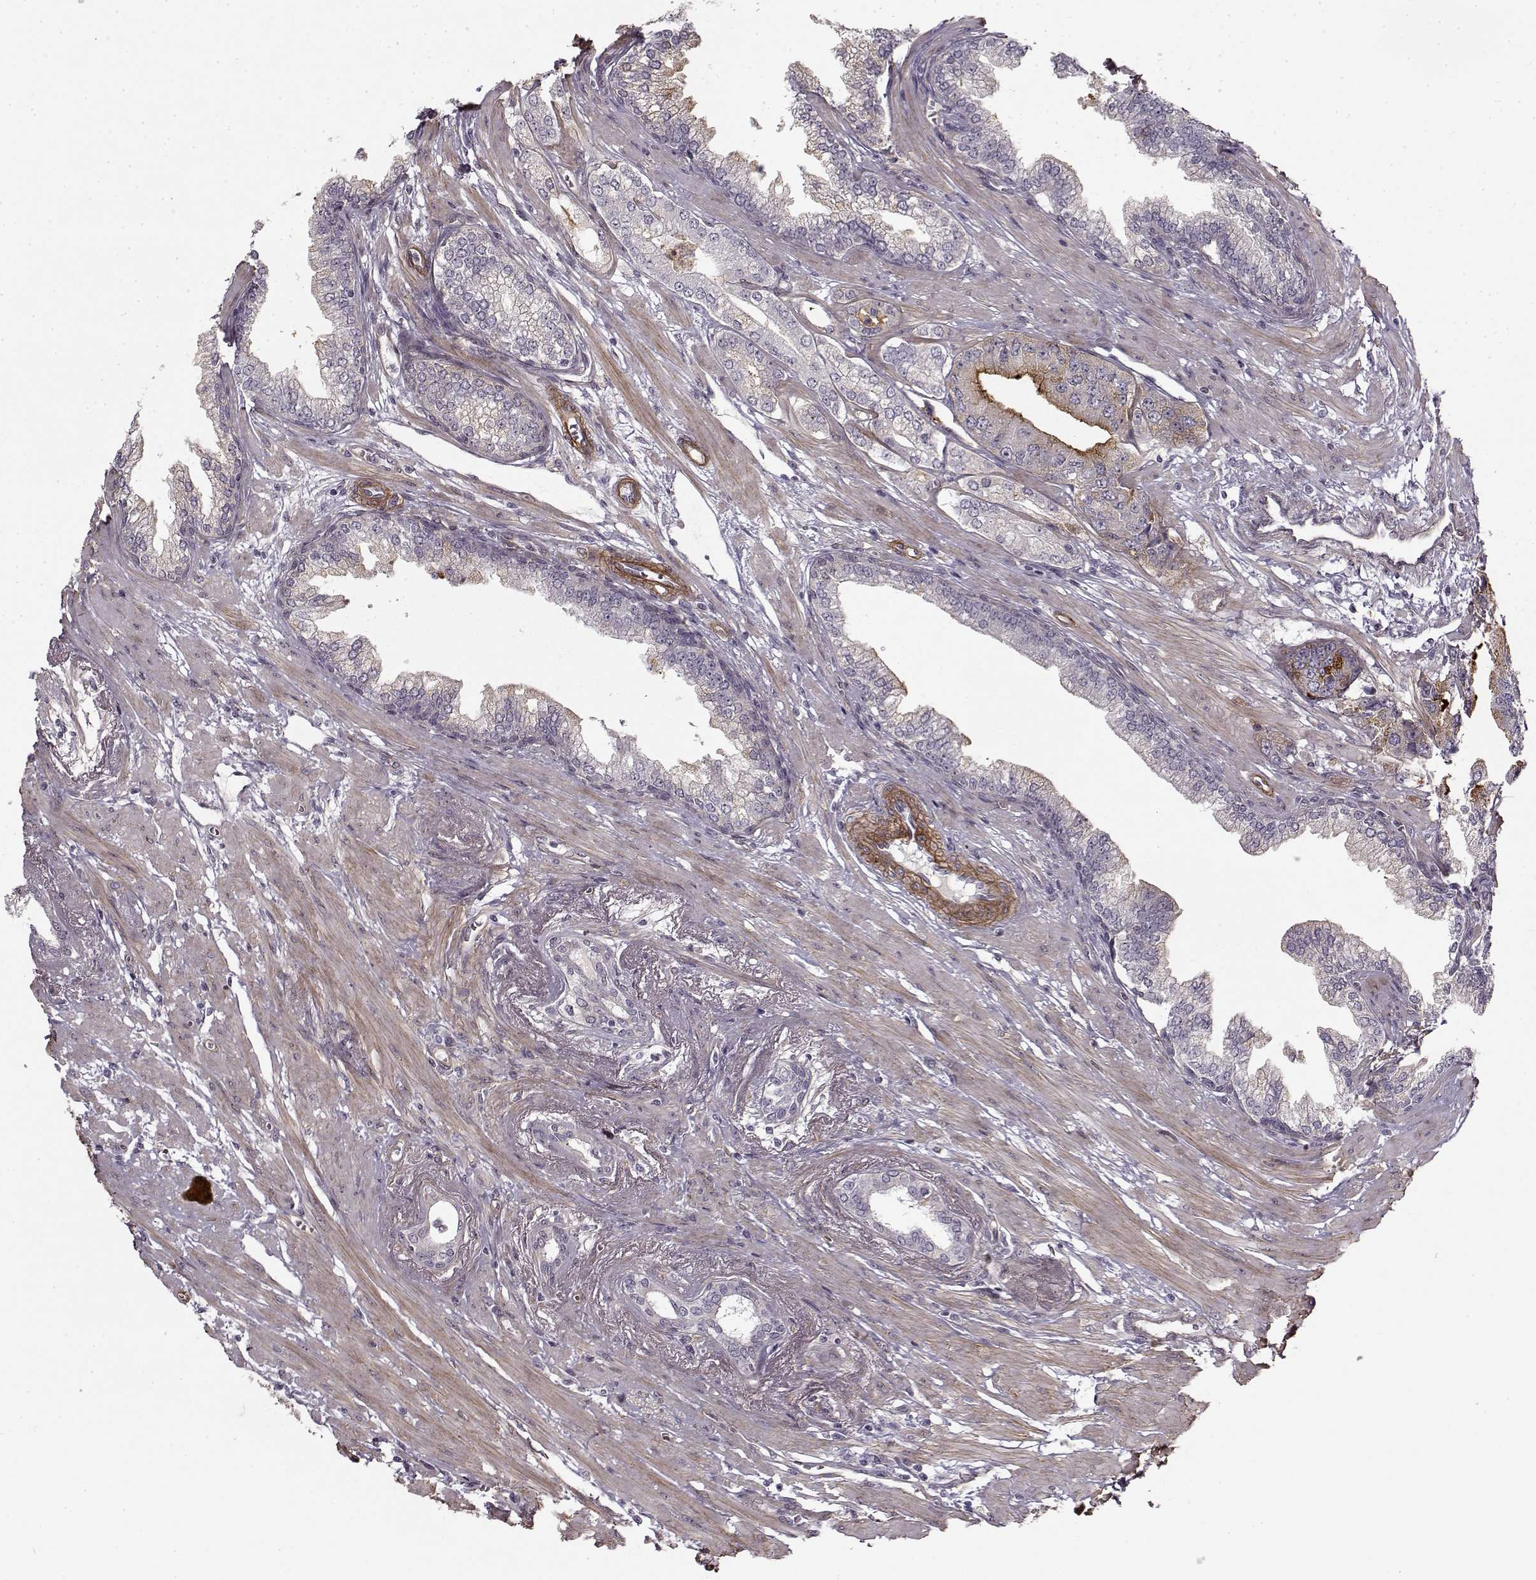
{"staining": {"intensity": "weak", "quantity": "<25%", "location": "cytoplasmic/membranous"}, "tissue": "prostate cancer", "cell_type": "Tumor cells", "image_type": "cancer", "snomed": [{"axis": "morphology", "description": "Adenocarcinoma, Low grade"}, {"axis": "topography", "description": "Prostate"}], "caption": "Prostate low-grade adenocarcinoma was stained to show a protein in brown. There is no significant expression in tumor cells. (Stains: DAB IHC with hematoxylin counter stain, Microscopy: brightfield microscopy at high magnification).", "gene": "LAMB2", "patient": {"sex": "male", "age": 60}}